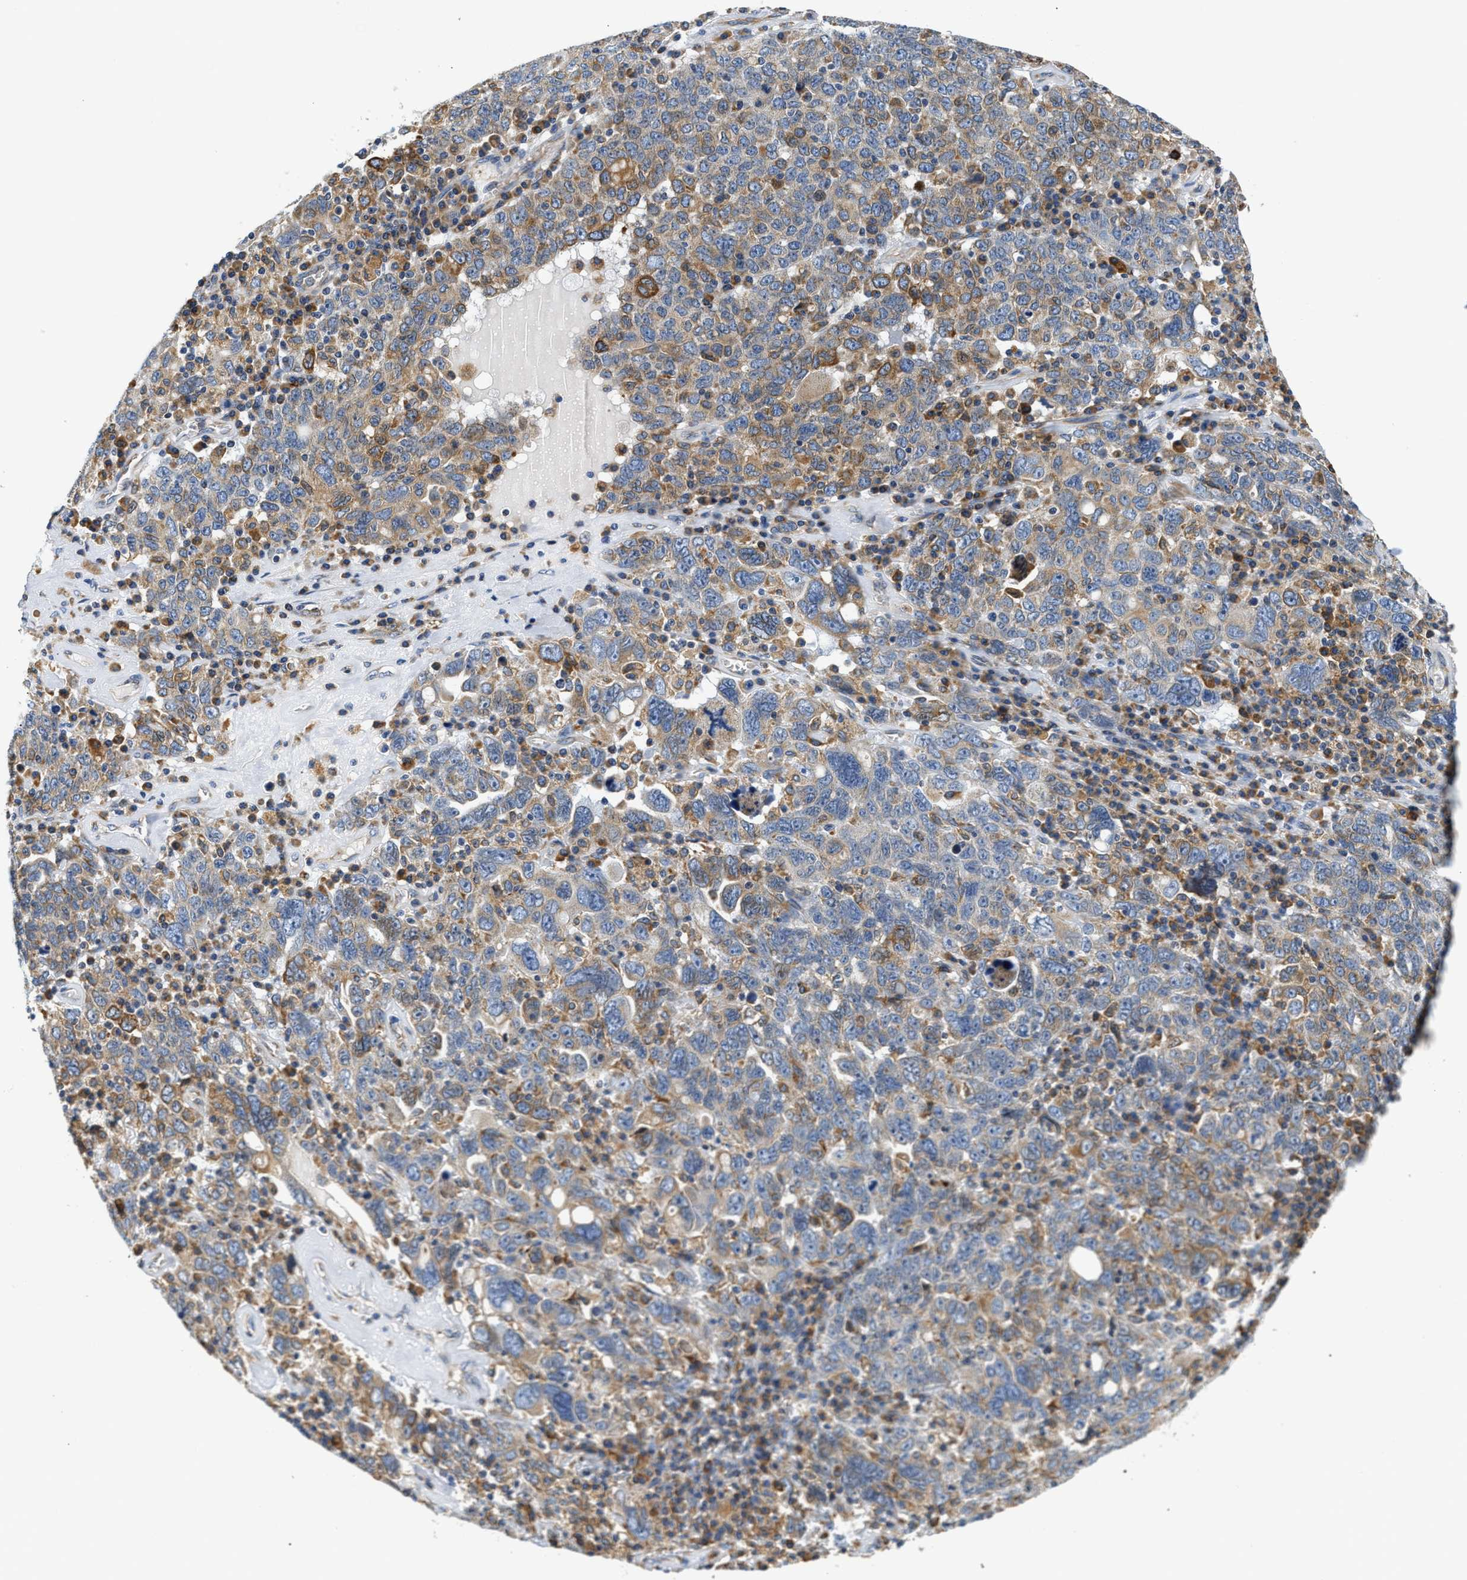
{"staining": {"intensity": "moderate", "quantity": "25%-75%", "location": "cytoplasmic/membranous"}, "tissue": "ovarian cancer", "cell_type": "Tumor cells", "image_type": "cancer", "snomed": [{"axis": "morphology", "description": "Carcinoma, endometroid"}, {"axis": "topography", "description": "Ovary"}], "caption": "Ovarian cancer (endometroid carcinoma) stained with a protein marker reveals moderate staining in tumor cells.", "gene": "HDHD3", "patient": {"sex": "female", "age": 62}}